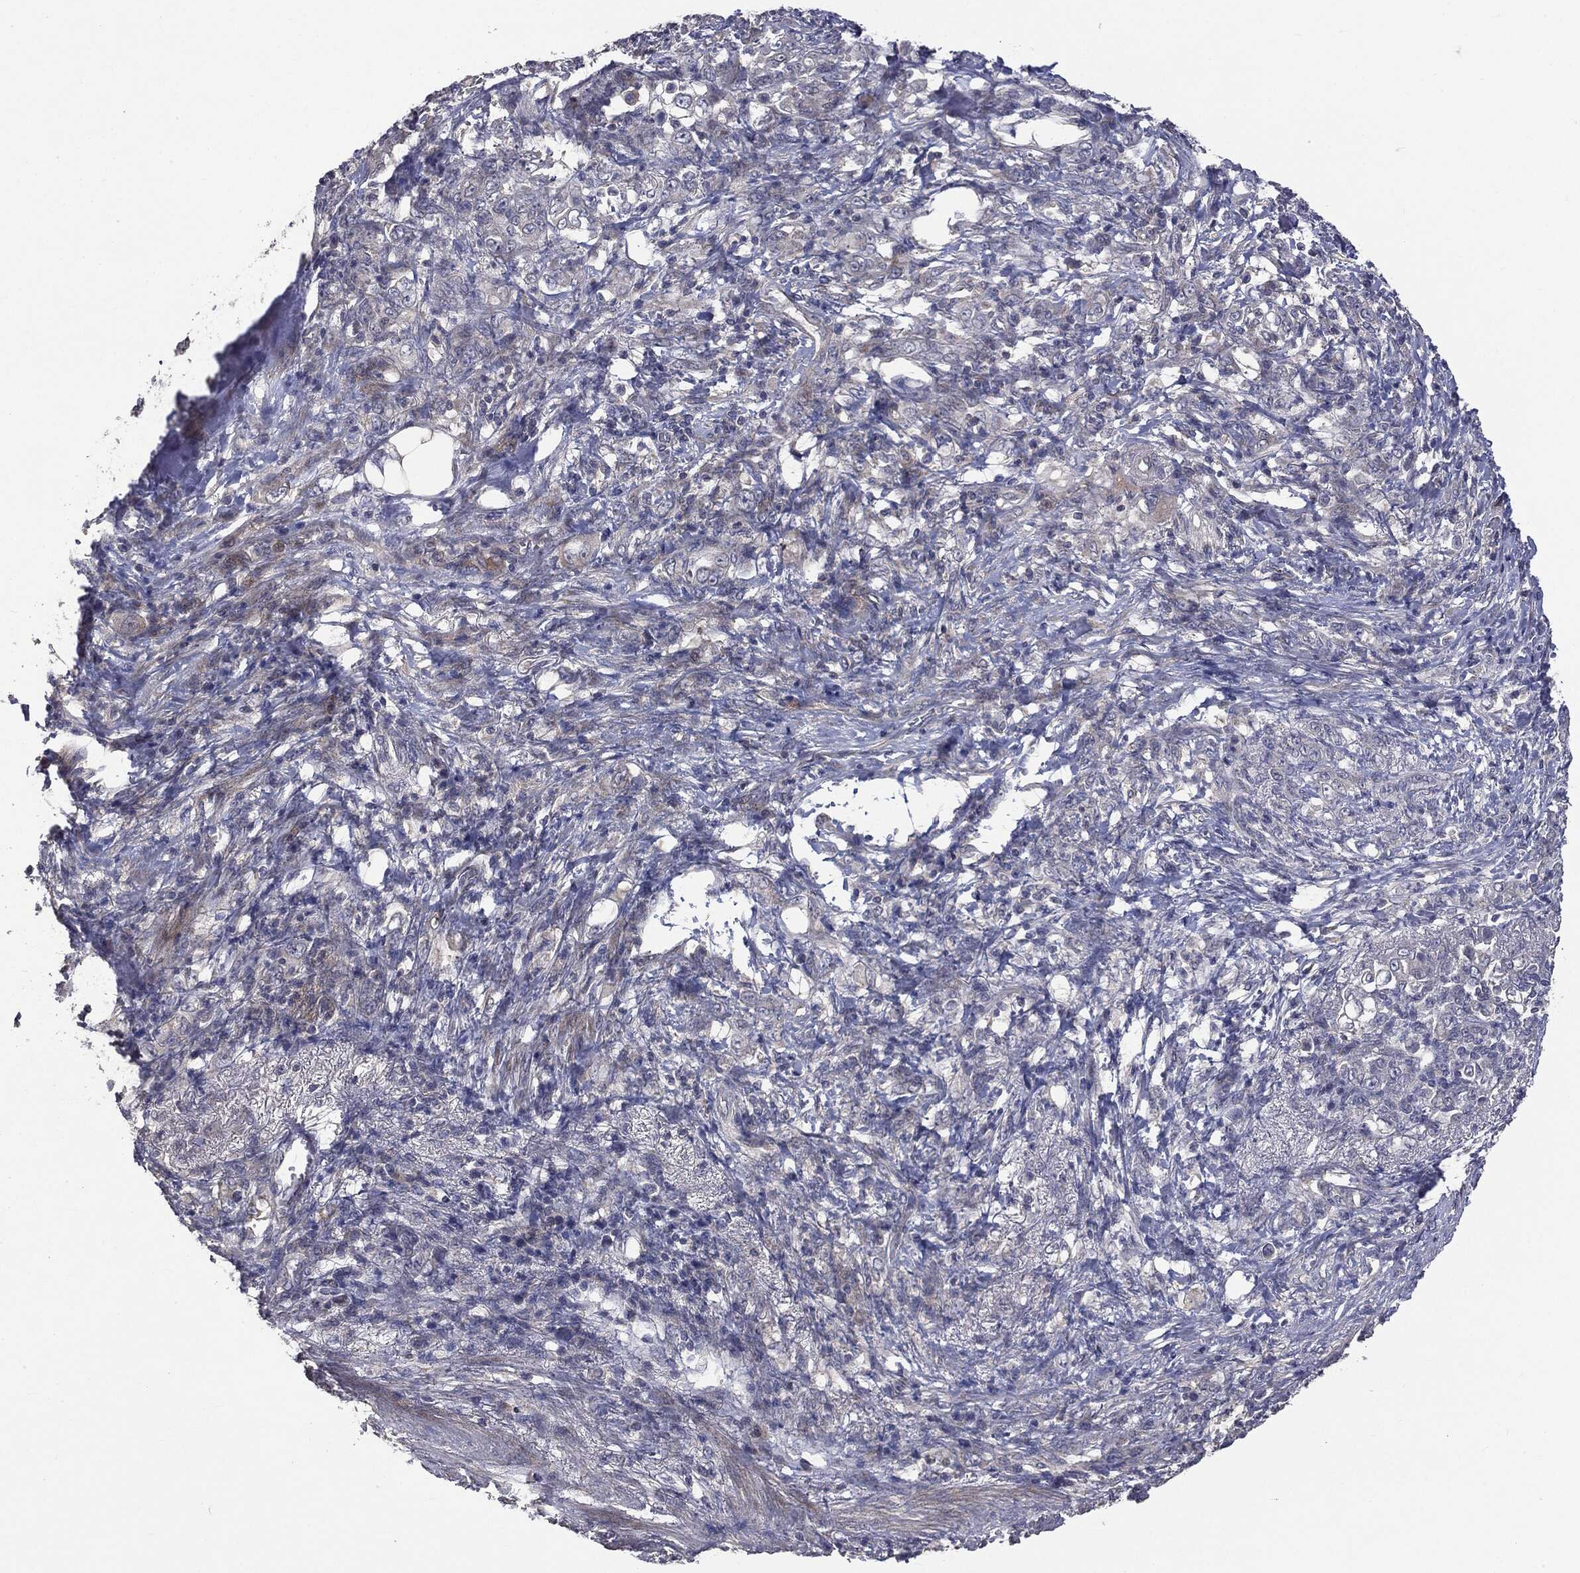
{"staining": {"intensity": "negative", "quantity": "none", "location": "none"}, "tissue": "stomach cancer", "cell_type": "Tumor cells", "image_type": "cancer", "snomed": [{"axis": "morphology", "description": "Normal tissue, NOS"}, {"axis": "morphology", "description": "Adenocarcinoma, NOS"}, {"axis": "topography", "description": "Stomach"}], "caption": "Immunohistochemical staining of stomach adenocarcinoma reveals no significant staining in tumor cells. (DAB immunohistochemistry (IHC) visualized using brightfield microscopy, high magnification).", "gene": "MTOR", "patient": {"sex": "female", "age": 79}}